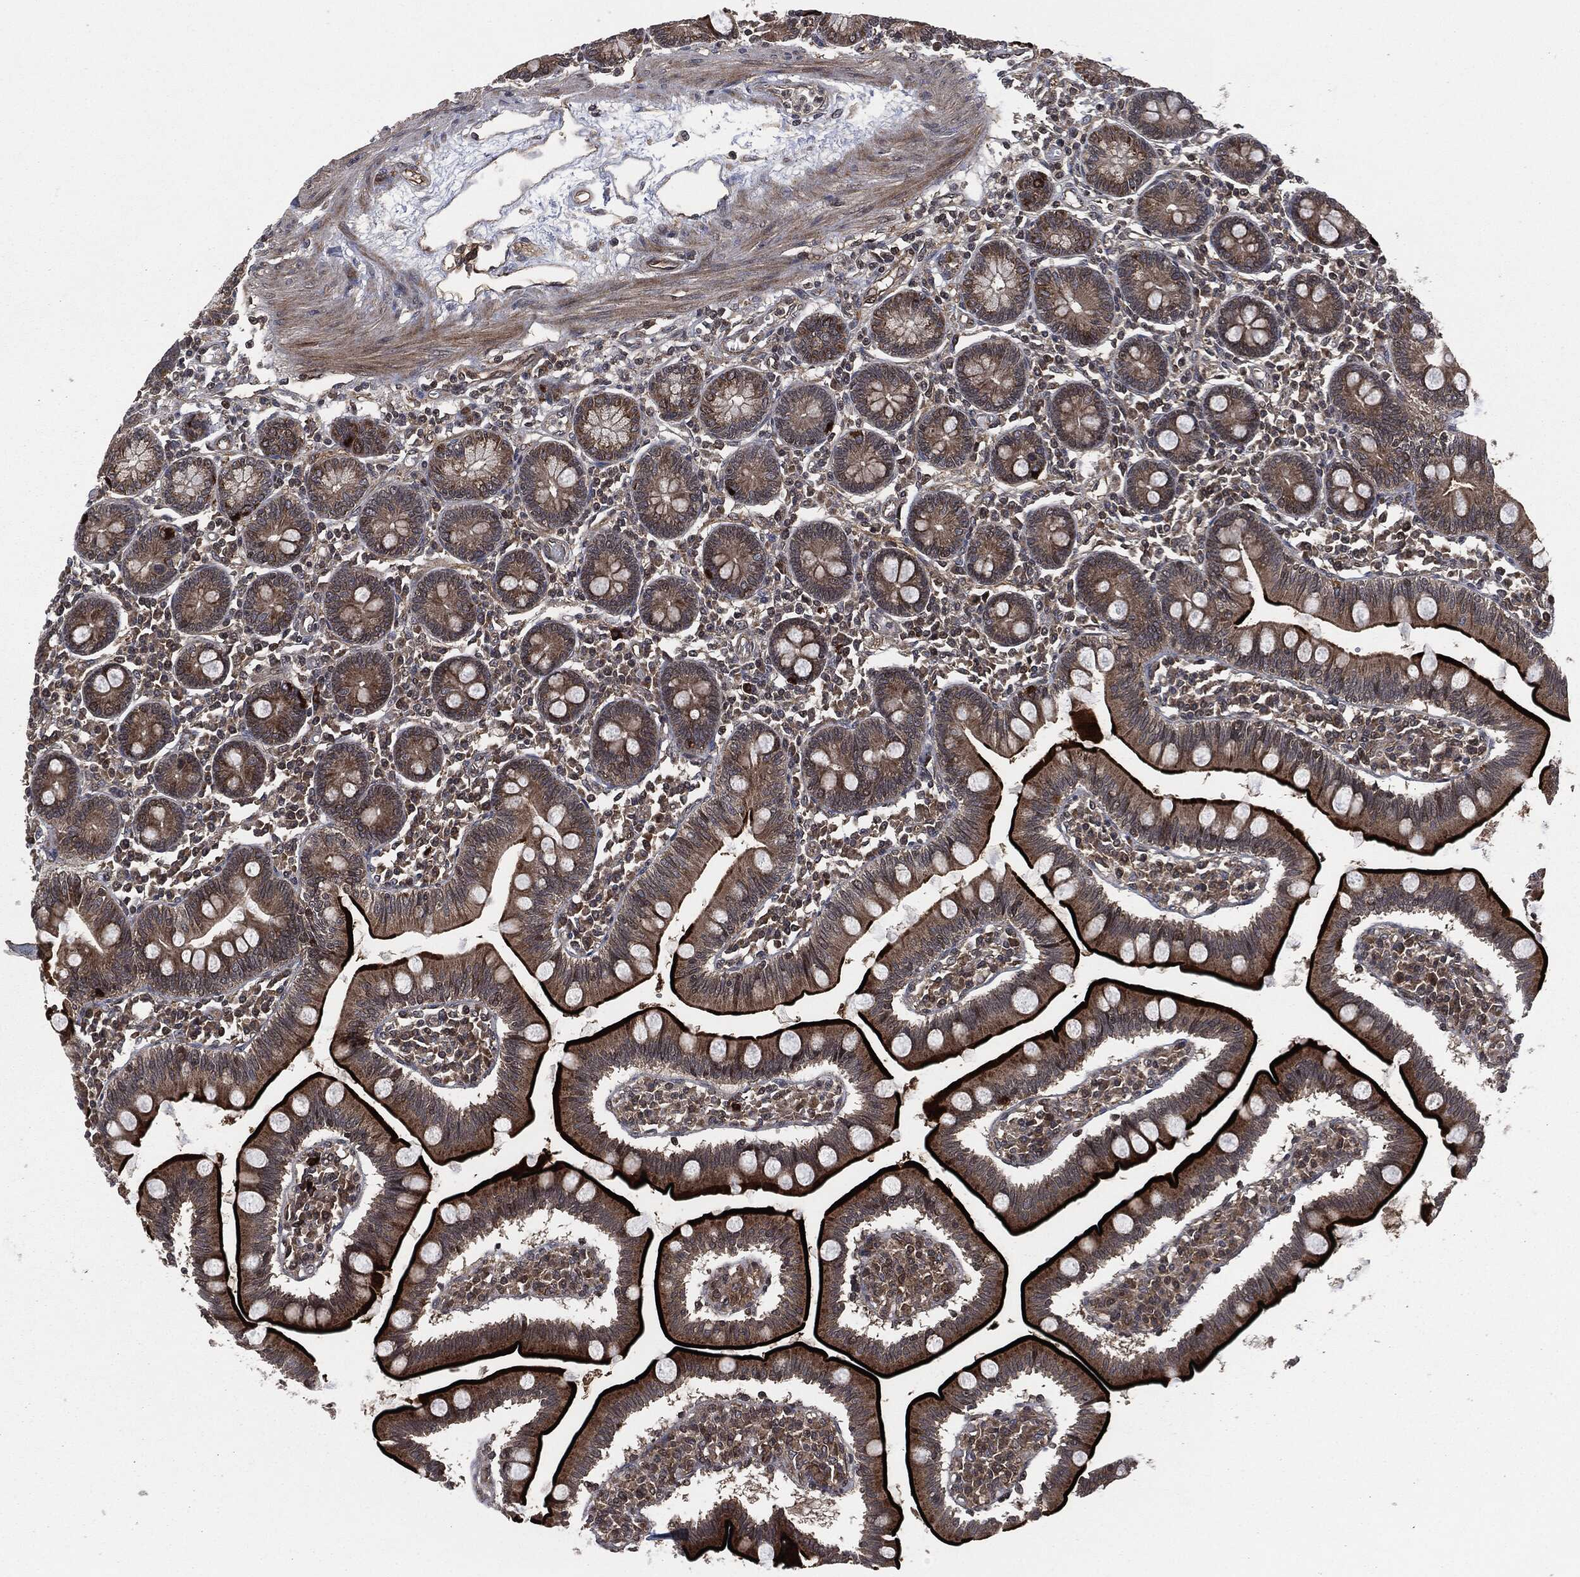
{"staining": {"intensity": "strong", "quantity": ">75%", "location": "cytoplasmic/membranous"}, "tissue": "small intestine", "cell_type": "Glandular cells", "image_type": "normal", "snomed": [{"axis": "morphology", "description": "Normal tissue, NOS"}, {"axis": "topography", "description": "Small intestine"}], "caption": "Glandular cells demonstrate high levels of strong cytoplasmic/membranous expression in approximately >75% of cells in normal human small intestine. Immunohistochemistry stains the protein in brown and the nuclei are stained blue.", "gene": "HRAS", "patient": {"sex": "male", "age": 88}}